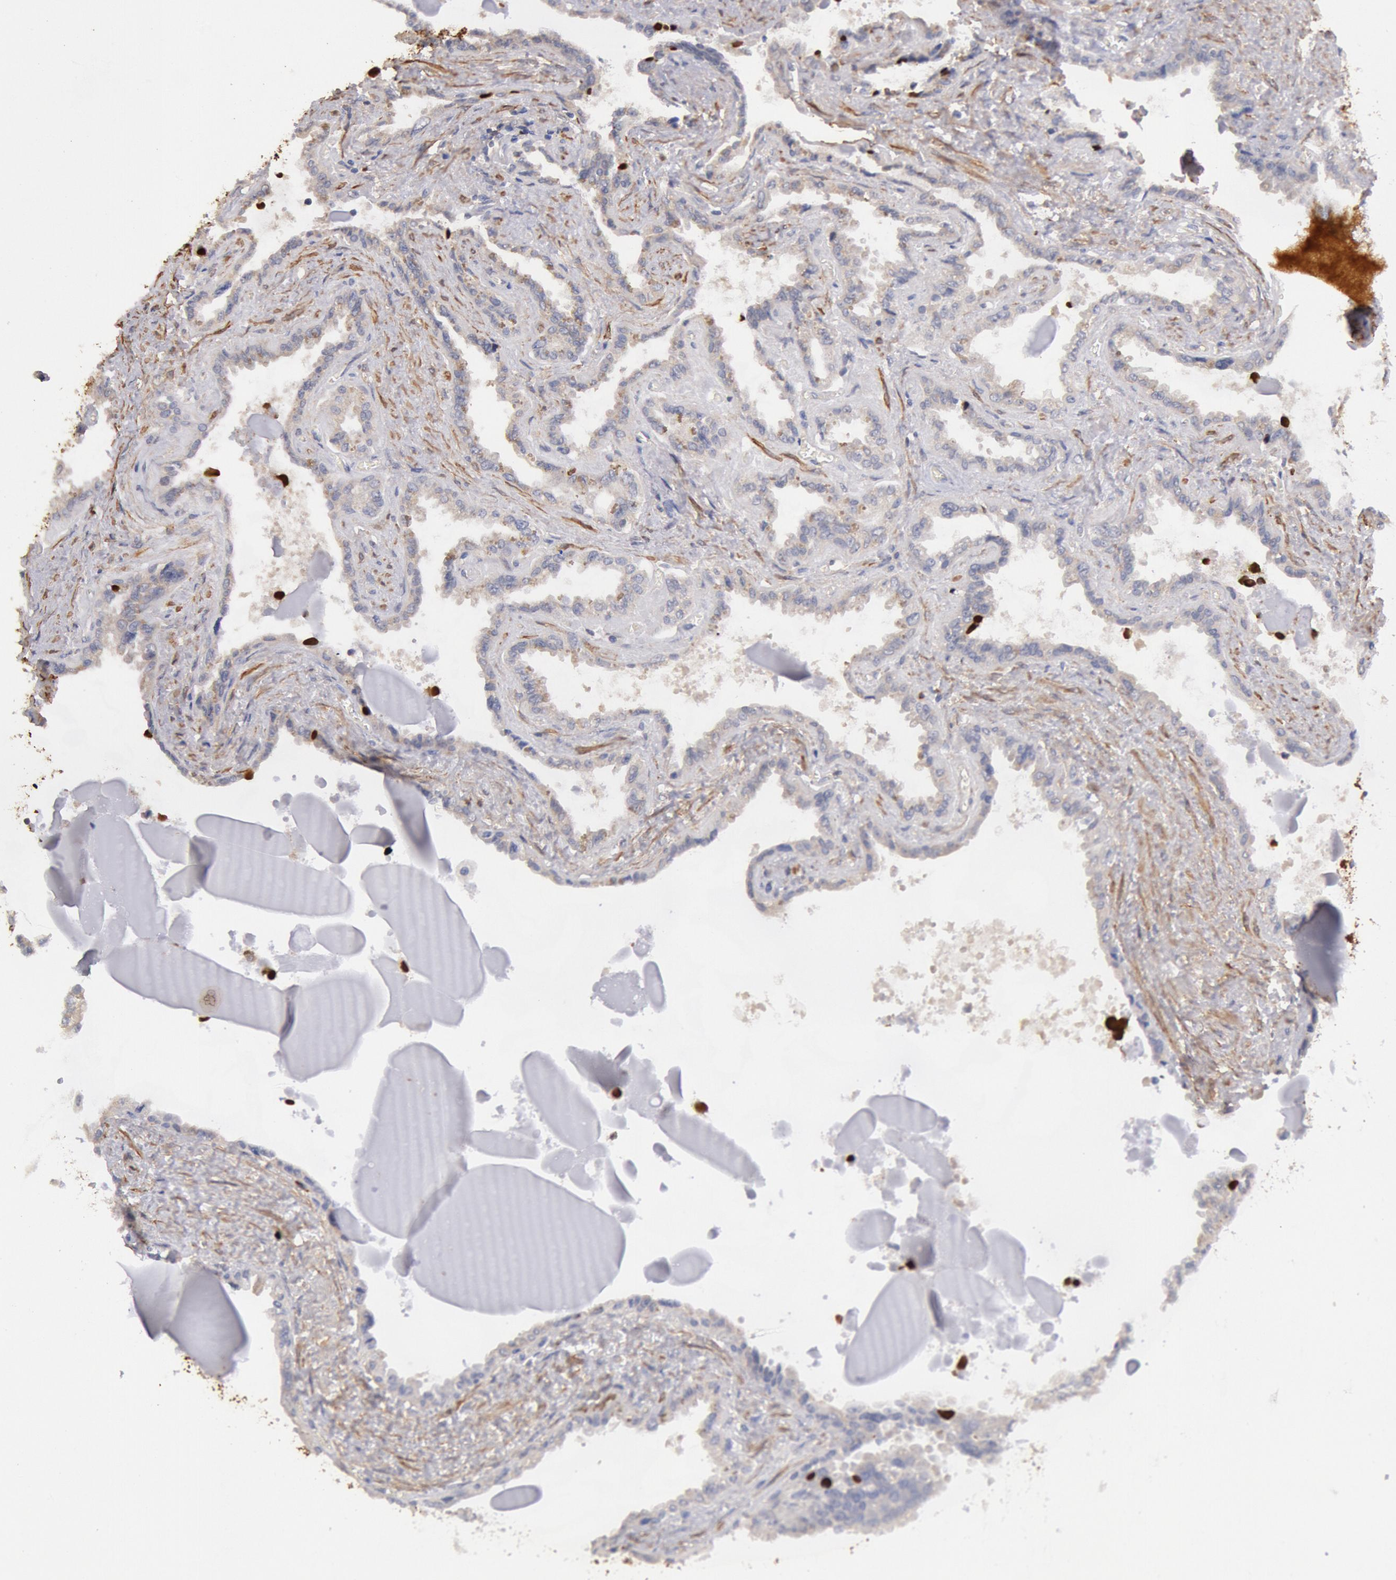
{"staining": {"intensity": "weak", "quantity": "25%-75%", "location": "cytoplasmic/membranous"}, "tissue": "seminal vesicle", "cell_type": "Glandular cells", "image_type": "normal", "snomed": [{"axis": "morphology", "description": "Normal tissue, NOS"}, {"axis": "morphology", "description": "Inflammation, NOS"}, {"axis": "topography", "description": "Urinary bladder"}, {"axis": "topography", "description": "Prostate"}, {"axis": "topography", "description": "Seminal veicle"}], "caption": "Immunohistochemical staining of benign seminal vesicle shows weak cytoplasmic/membranous protein positivity in approximately 25%-75% of glandular cells.", "gene": "TMED8", "patient": {"sex": "male", "age": 82}}